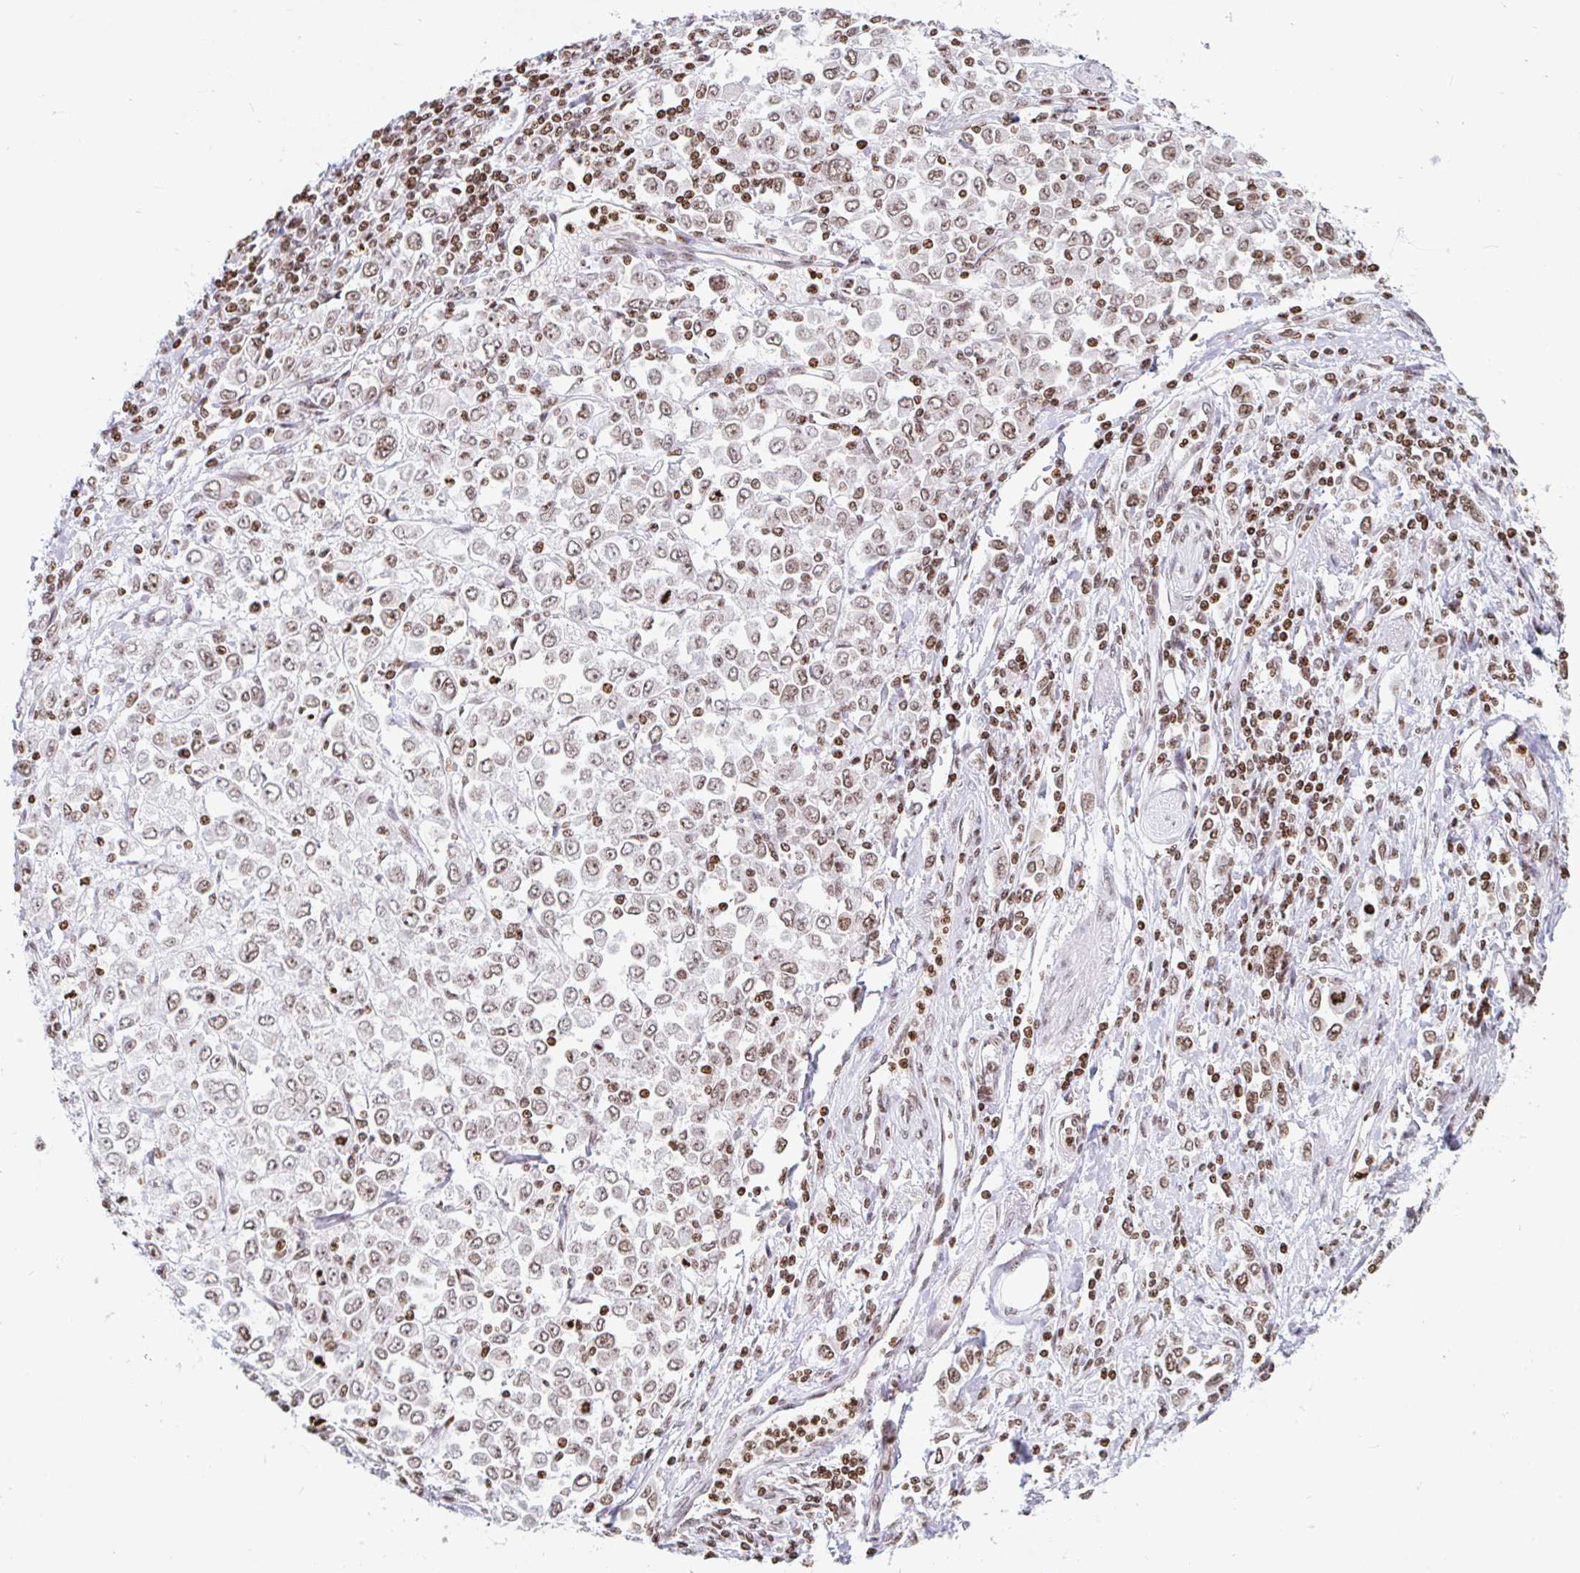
{"staining": {"intensity": "weak", "quantity": ">75%", "location": "nuclear"}, "tissue": "stomach cancer", "cell_type": "Tumor cells", "image_type": "cancer", "snomed": [{"axis": "morphology", "description": "Adenocarcinoma, NOS"}, {"axis": "topography", "description": "Stomach, upper"}], "caption": "IHC of adenocarcinoma (stomach) exhibits low levels of weak nuclear positivity in approximately >75% of tumor cells. (DAB IHC with brightfield microscopy, high magnification).", "gene": "HOXC10", "patient": {"sex": "male", "age": 70}}